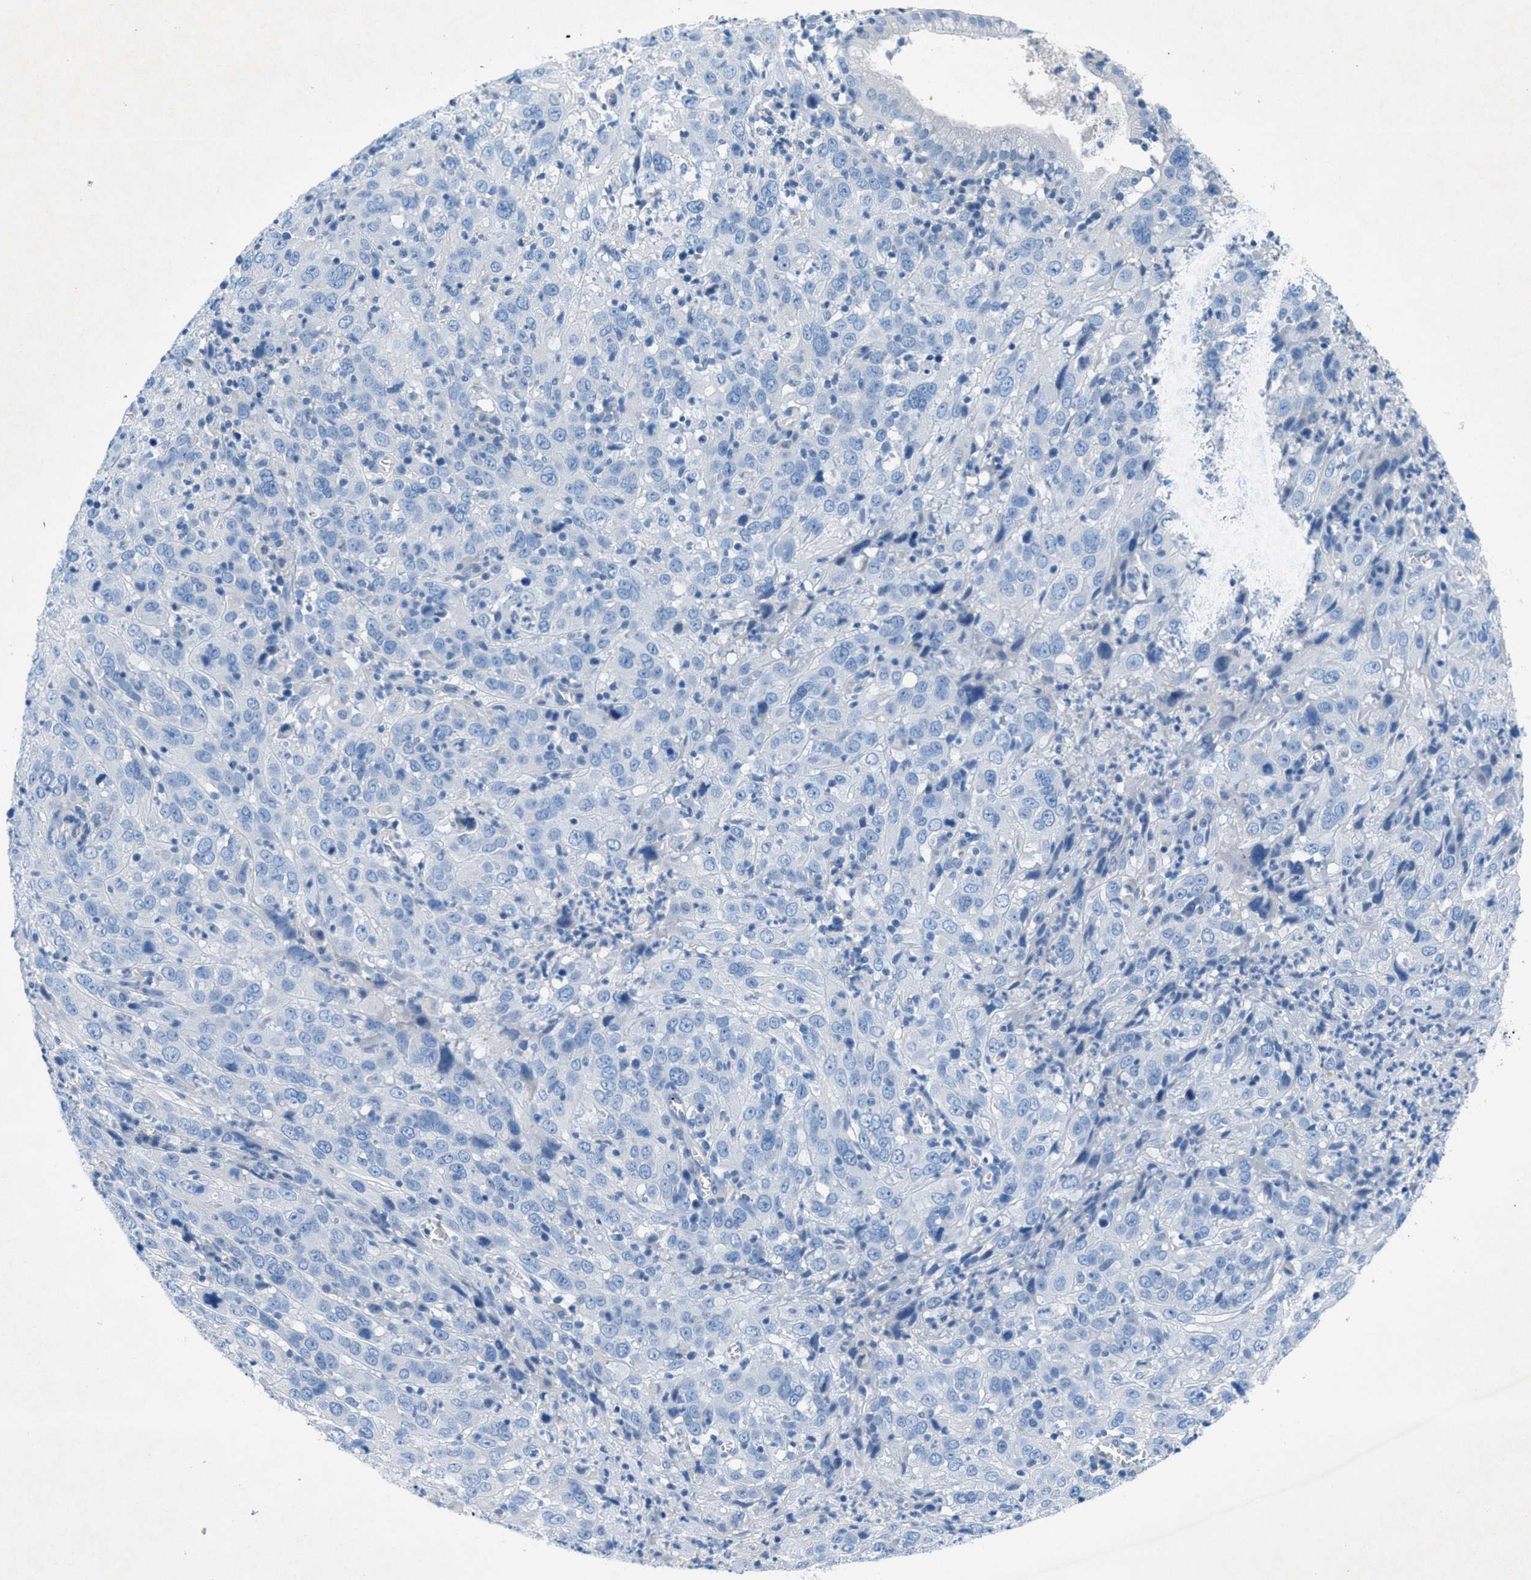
{"staining": {"intensity": "negative", "quantity": "none", "location": "none"}, "tissue": "cervical cancer", "cell_type": "Tumor cells", "image_type": "cancer", "snomed": [{"axis": "morphology", "description": "Squamous cell carcinoma, NOS"}, {"axis": "topography", "description": "Cervix"}], "caption": "Immunohistochemistry (IHC) of squamous cell carcinoma (cervical) demonstrates no expression in tumor cells.", "gene": "GALNT17", "patient": {"sex": "female", "age": 32}}